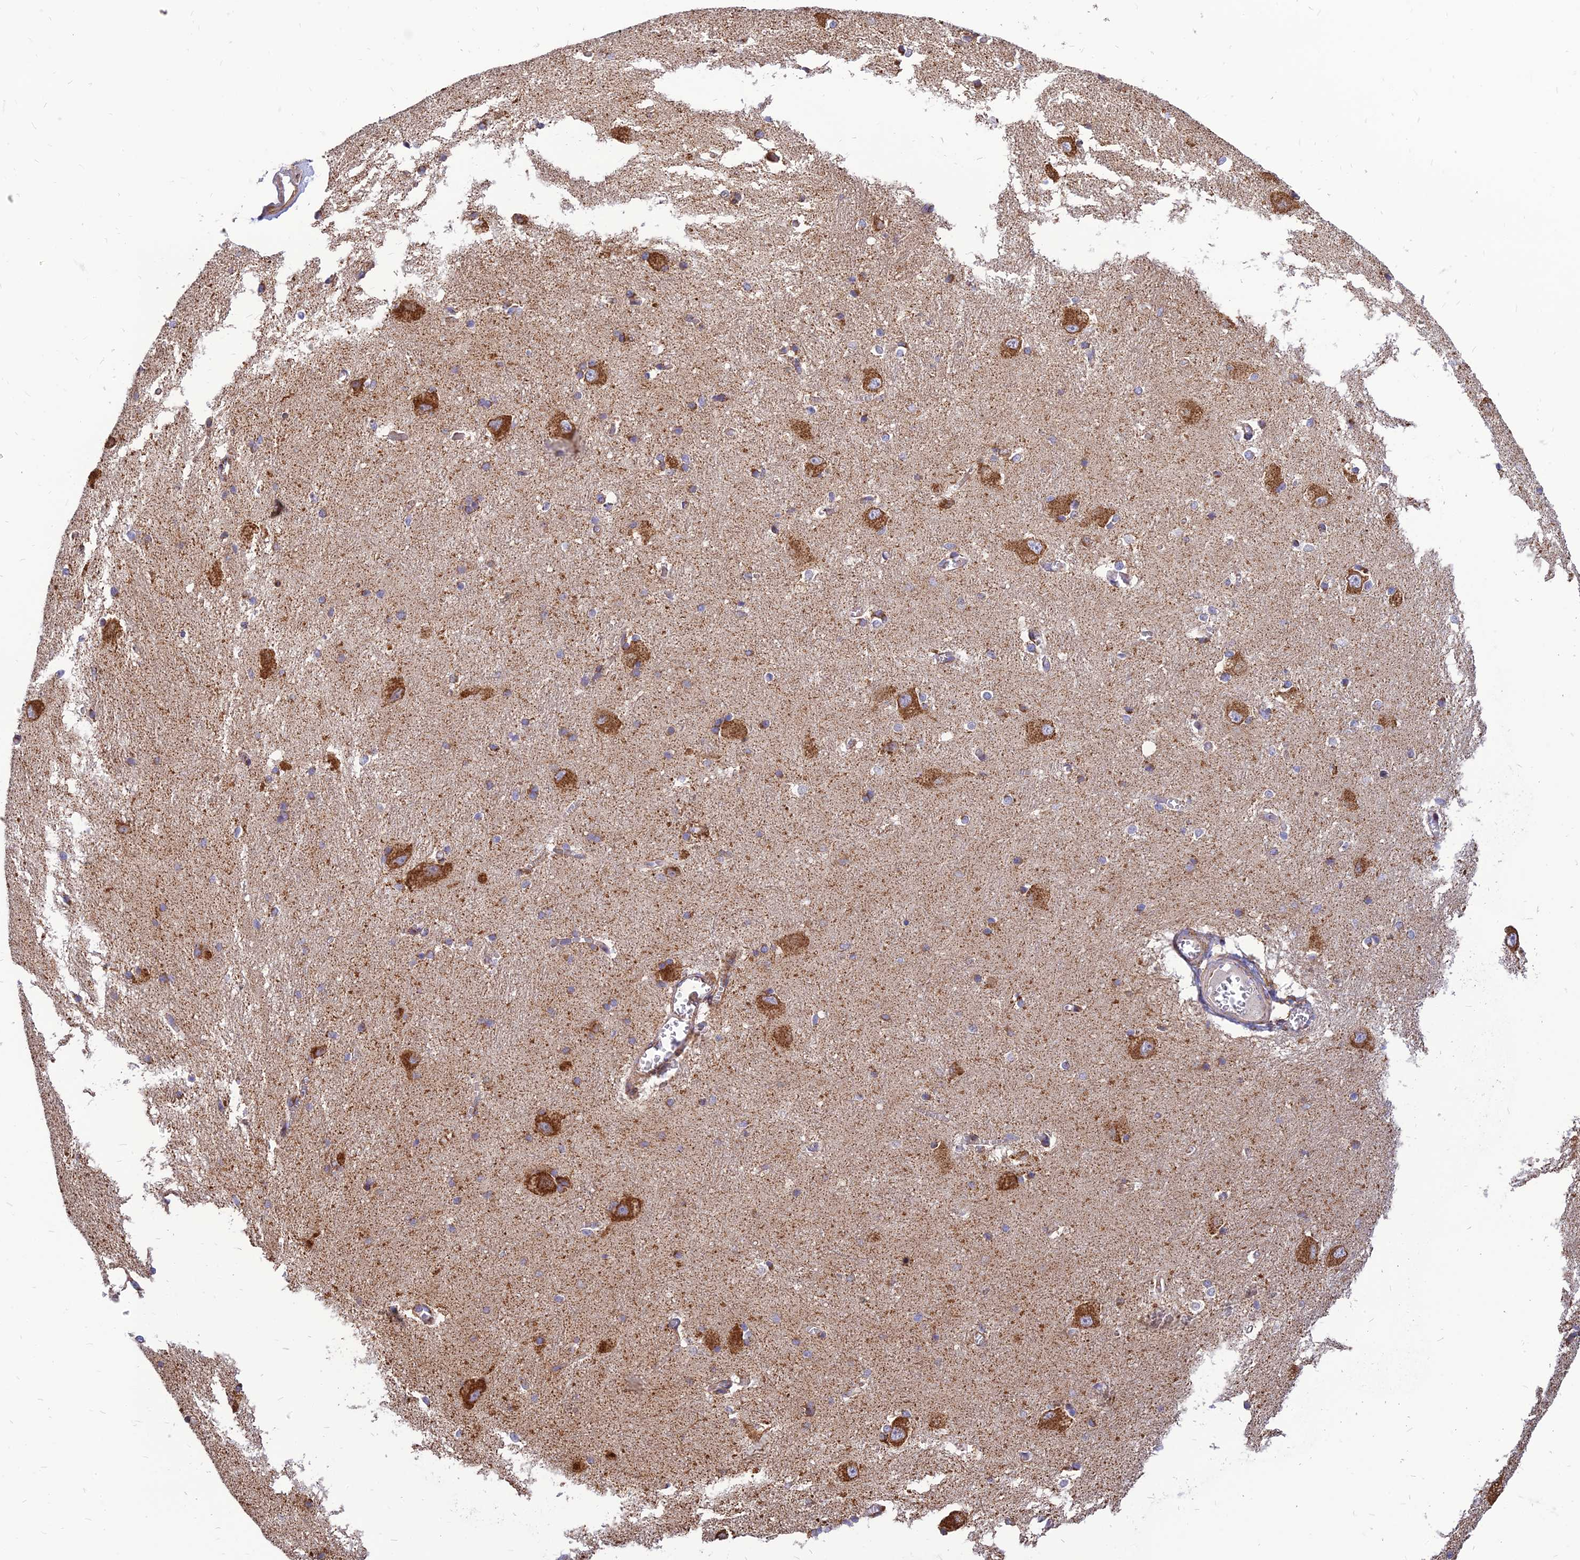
{"staining": {"intensity": "moderate", "quantity": "<25%", "location": "cytoplasmic/membranous"}, "tissue": "caudate", "cell_type": "Glial cells", "image_type": "normal", "snomed": [{"axis": "morphology", "description": "Normal tissue, NOS"}, {"axis": "topography", "description": "Lateral ventricle wall"}], "caption": "Protein expression by immunohistochemistry reveals moderate cytoplasmic/membranous positivity in approximately <25% of glial cells in unremarkable caudate.", "gene": "THUMPD2", "patient": {"sex": "male", "age": 37}}